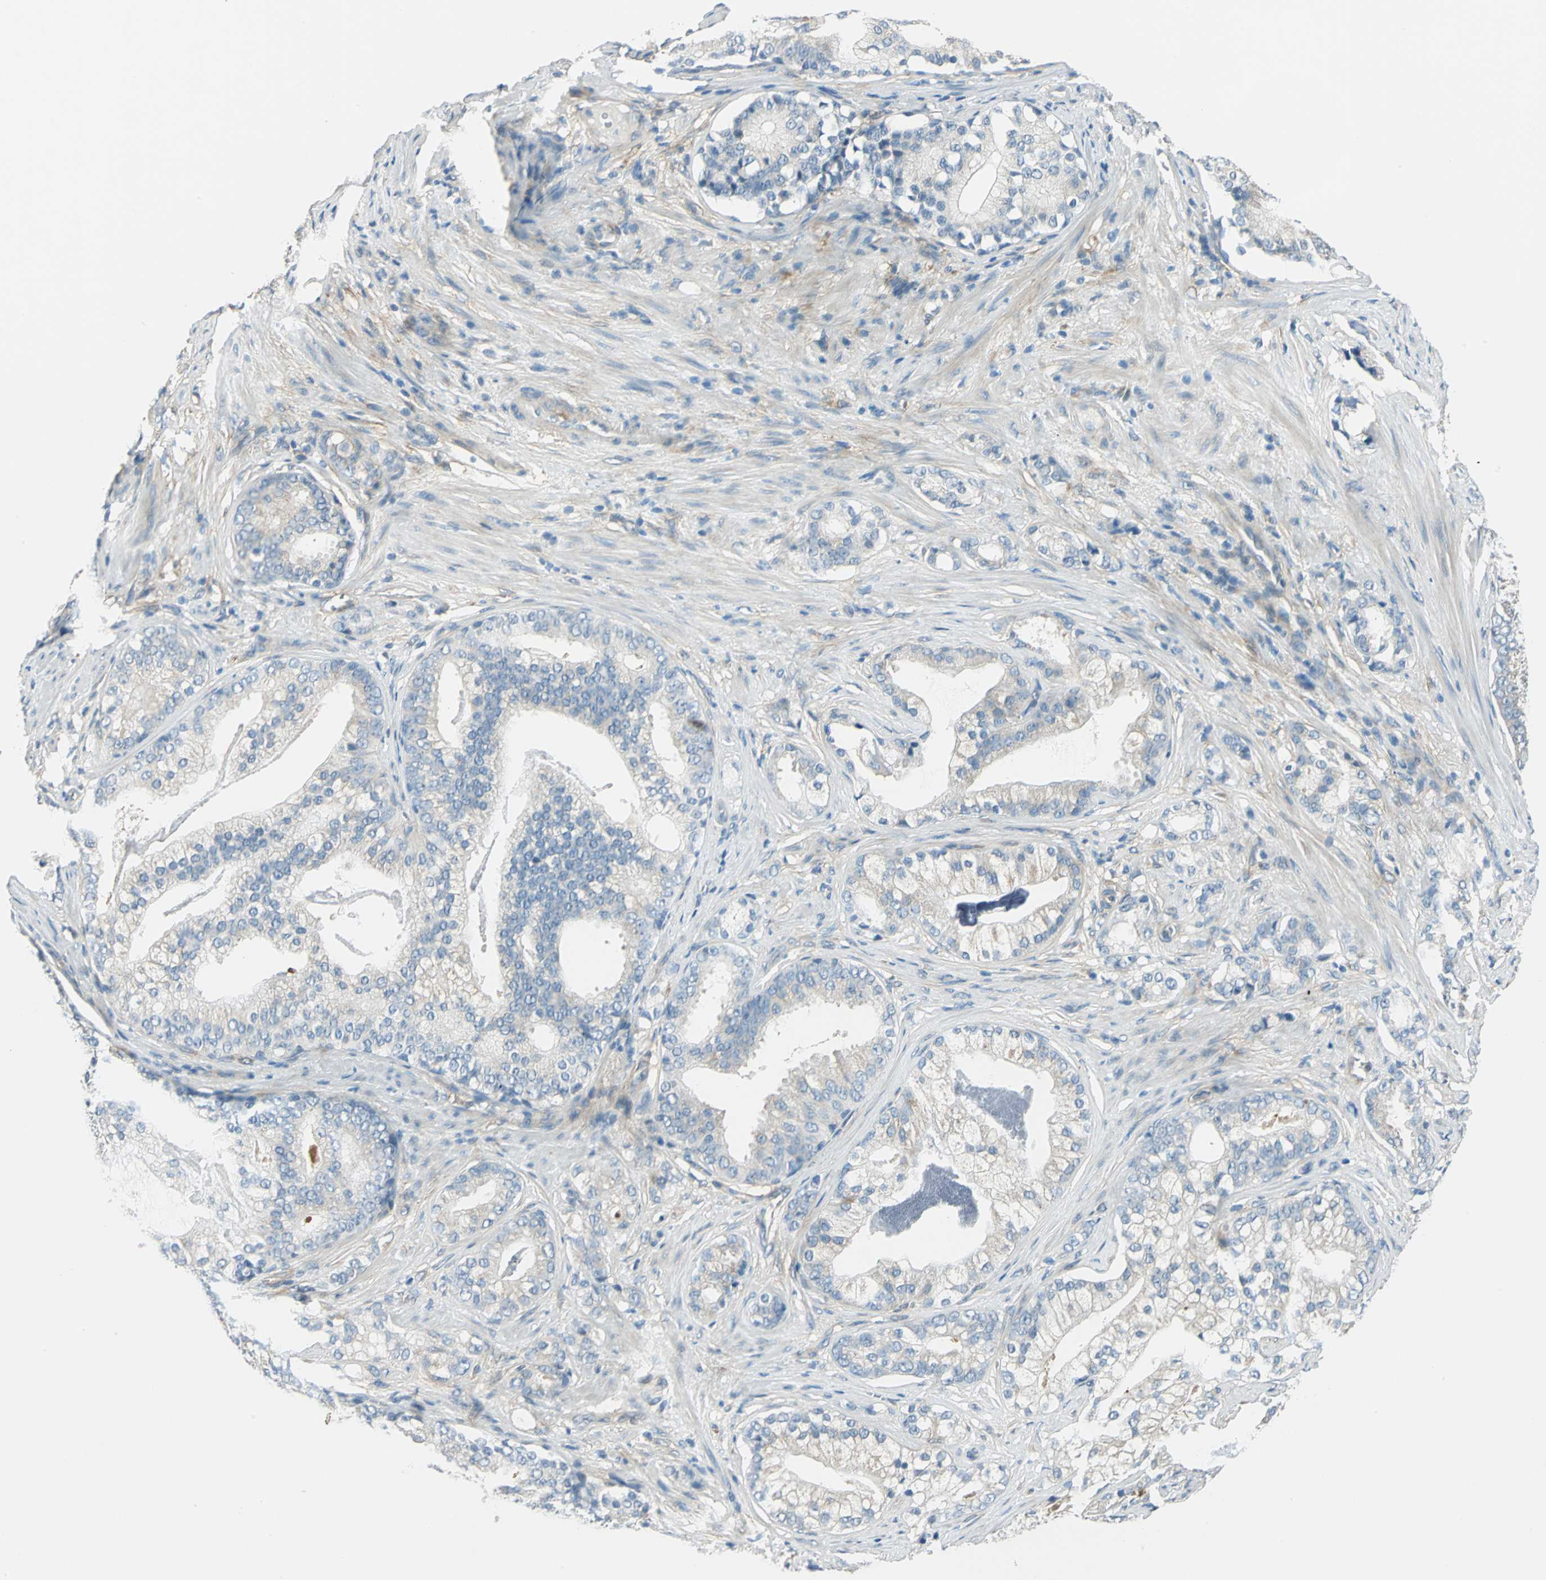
{"staining": {"intensity": "negative", "quantity": "none", "location": "none"}, "tissue": "prostate cancer", "cell_type": "Tumor cells", "image_type": "cancer", "snomed": [{"axis": "morphology", "description": "Adenocarcinoma, Low grade"}, {"axis": "topography", "description": "Prostate"}], "caption": "Immunohistochemical staining of human prostate adenocarcinoma (low-grade) displays no significant positivity in tumor cells. (DAB immunohistochemistry visualized using brightfield microscopy, high magnification).", "gene": "CDC42EP1", "patient": {"sex": "male", "age": 58}}